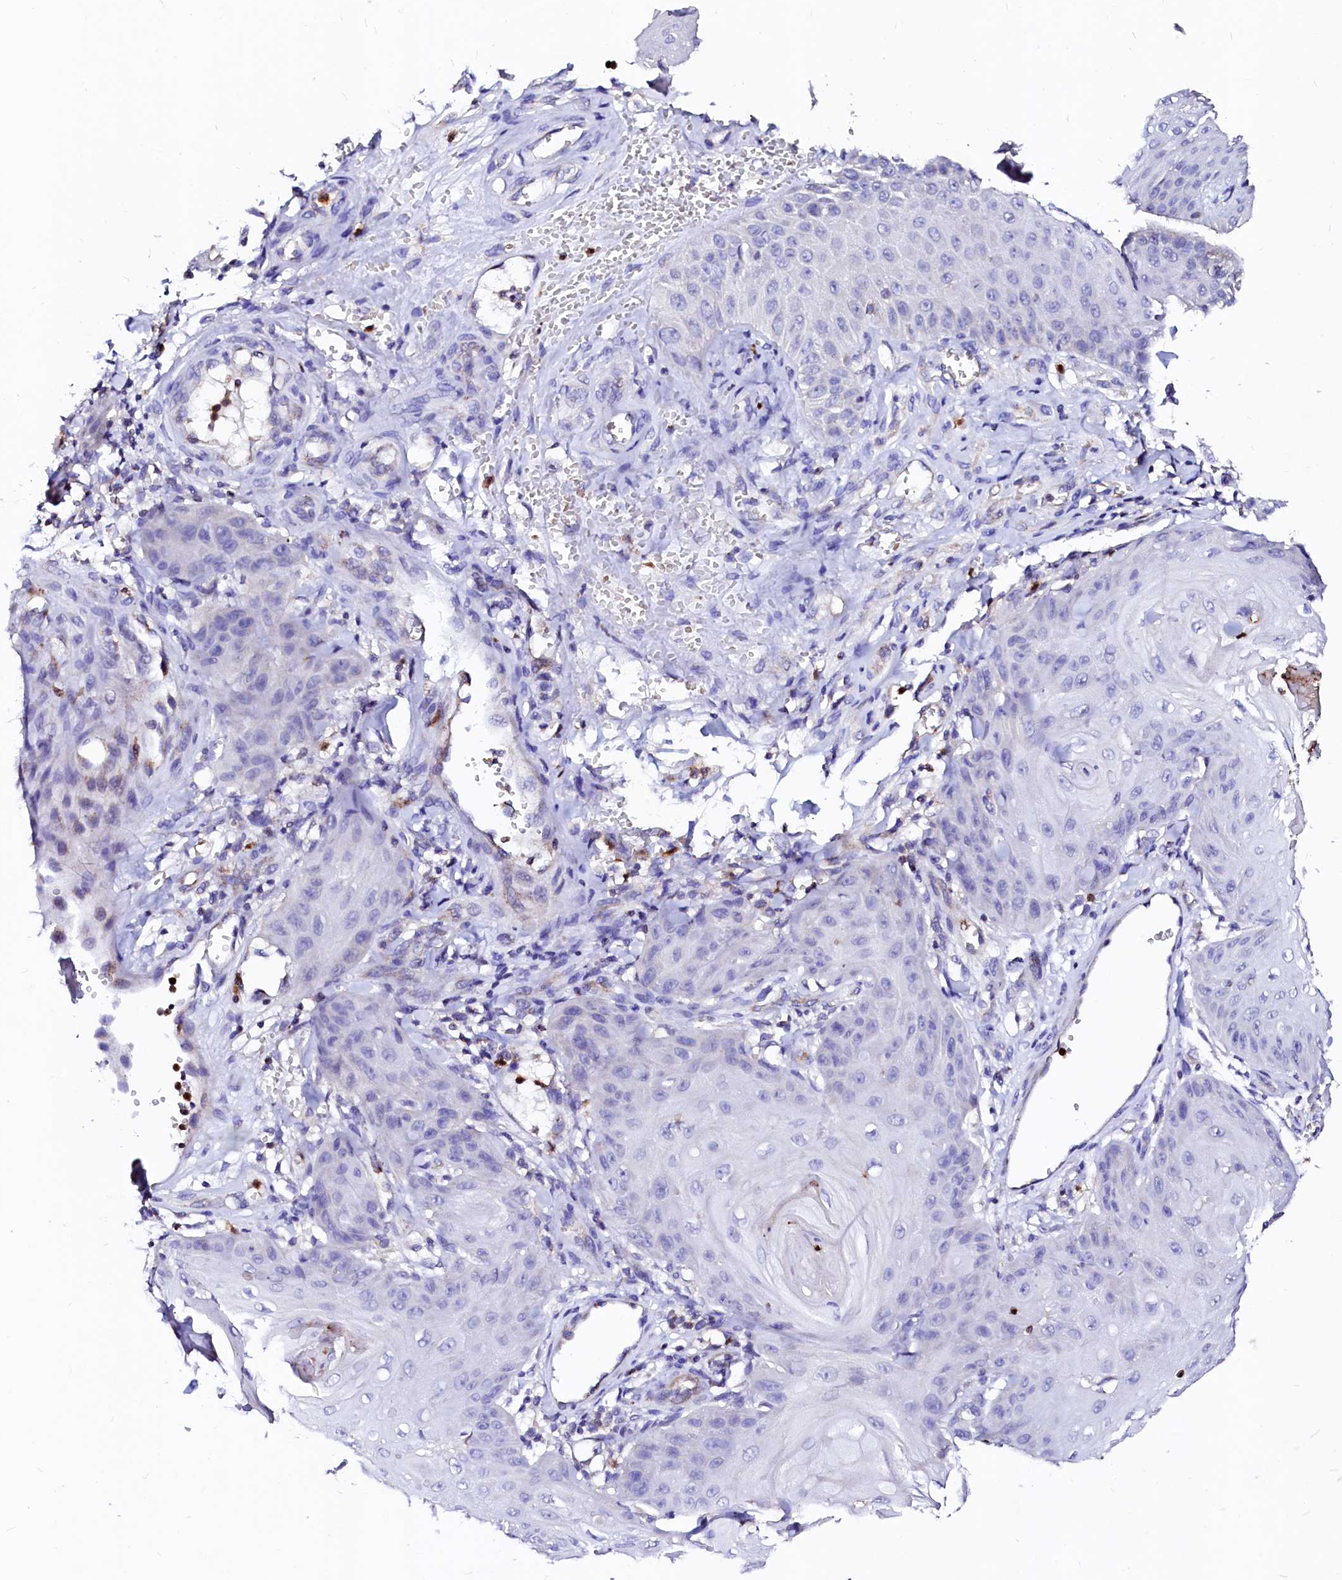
{"staining": {"intensity": "negative", "quantity": "none", "location": "none"}, "tissue": "skin cancer", "cell_type": "Tumor cells", "image_type": "cancer", "snomed": [{"axis": "morphology", "description": "Squamous cell carcinoma, NOS"}, {"axis": "topography", "description": "Skin"}], "caption": "Micrograph shows no significant protein positivity in tumor cells of squamous cell carcinoma (skin).", "gene": "RAB27A", "patient": {"sex": "male", "age": 74}}